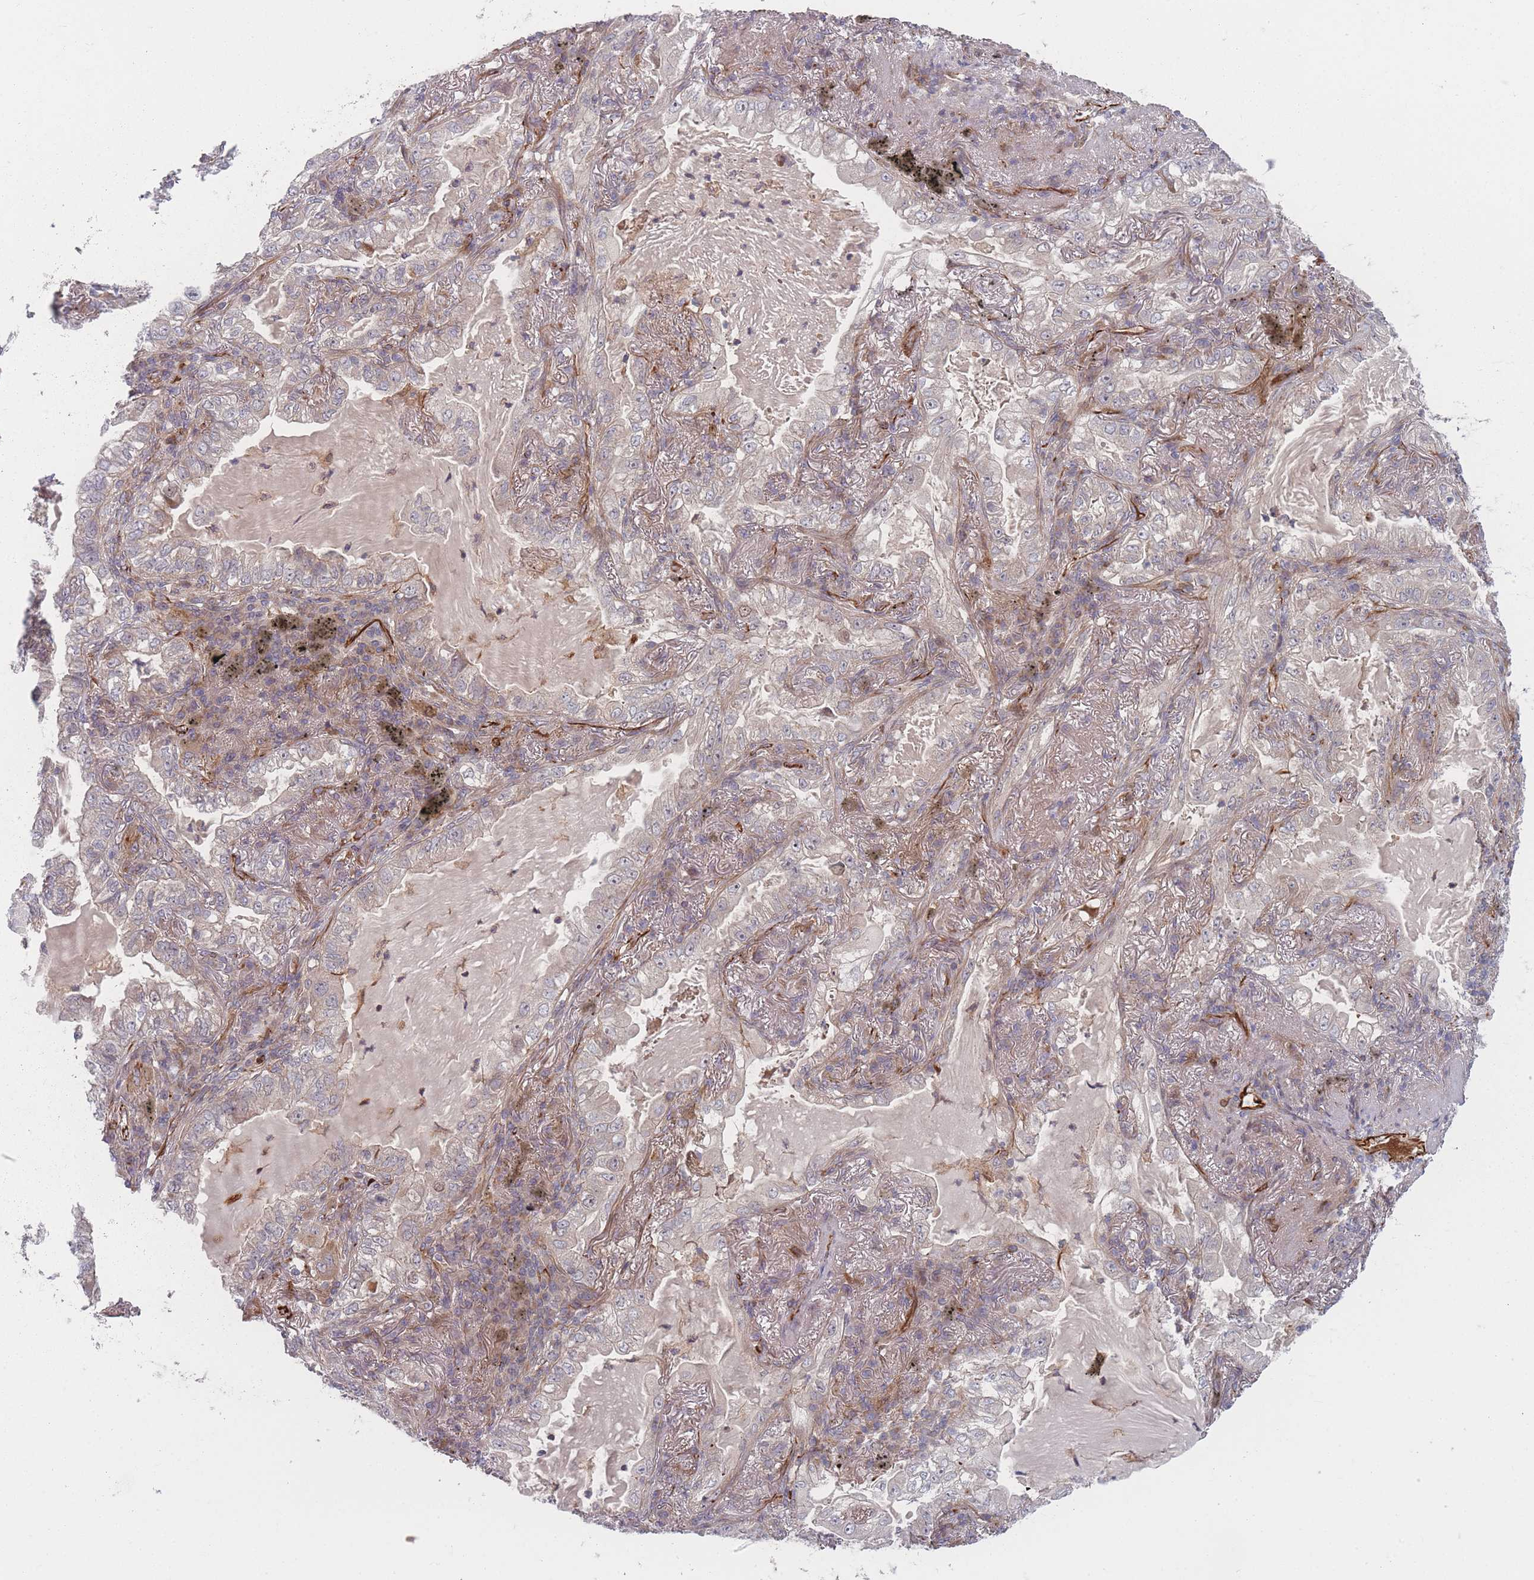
{"staining": {"intensity": "negative", "quantity": "none", "location": "none"}, "tissue": "lung cancer", "cell_type": "Tumor cells", "image_type": "cancer", "snomed": [{"axis": "morphology", "description": "Adenocarcinoma, NOS"}, {"axis": "topography", "description": "Lung"}], "caption": "Human lung cancer (adenocarcinoma) stained for a protein using immunohistochemistry (IHC) reveals no expression in tumor cells.", "gene": "EEF1AKMT2", "patient": {"sex": "female", "age": 73}}